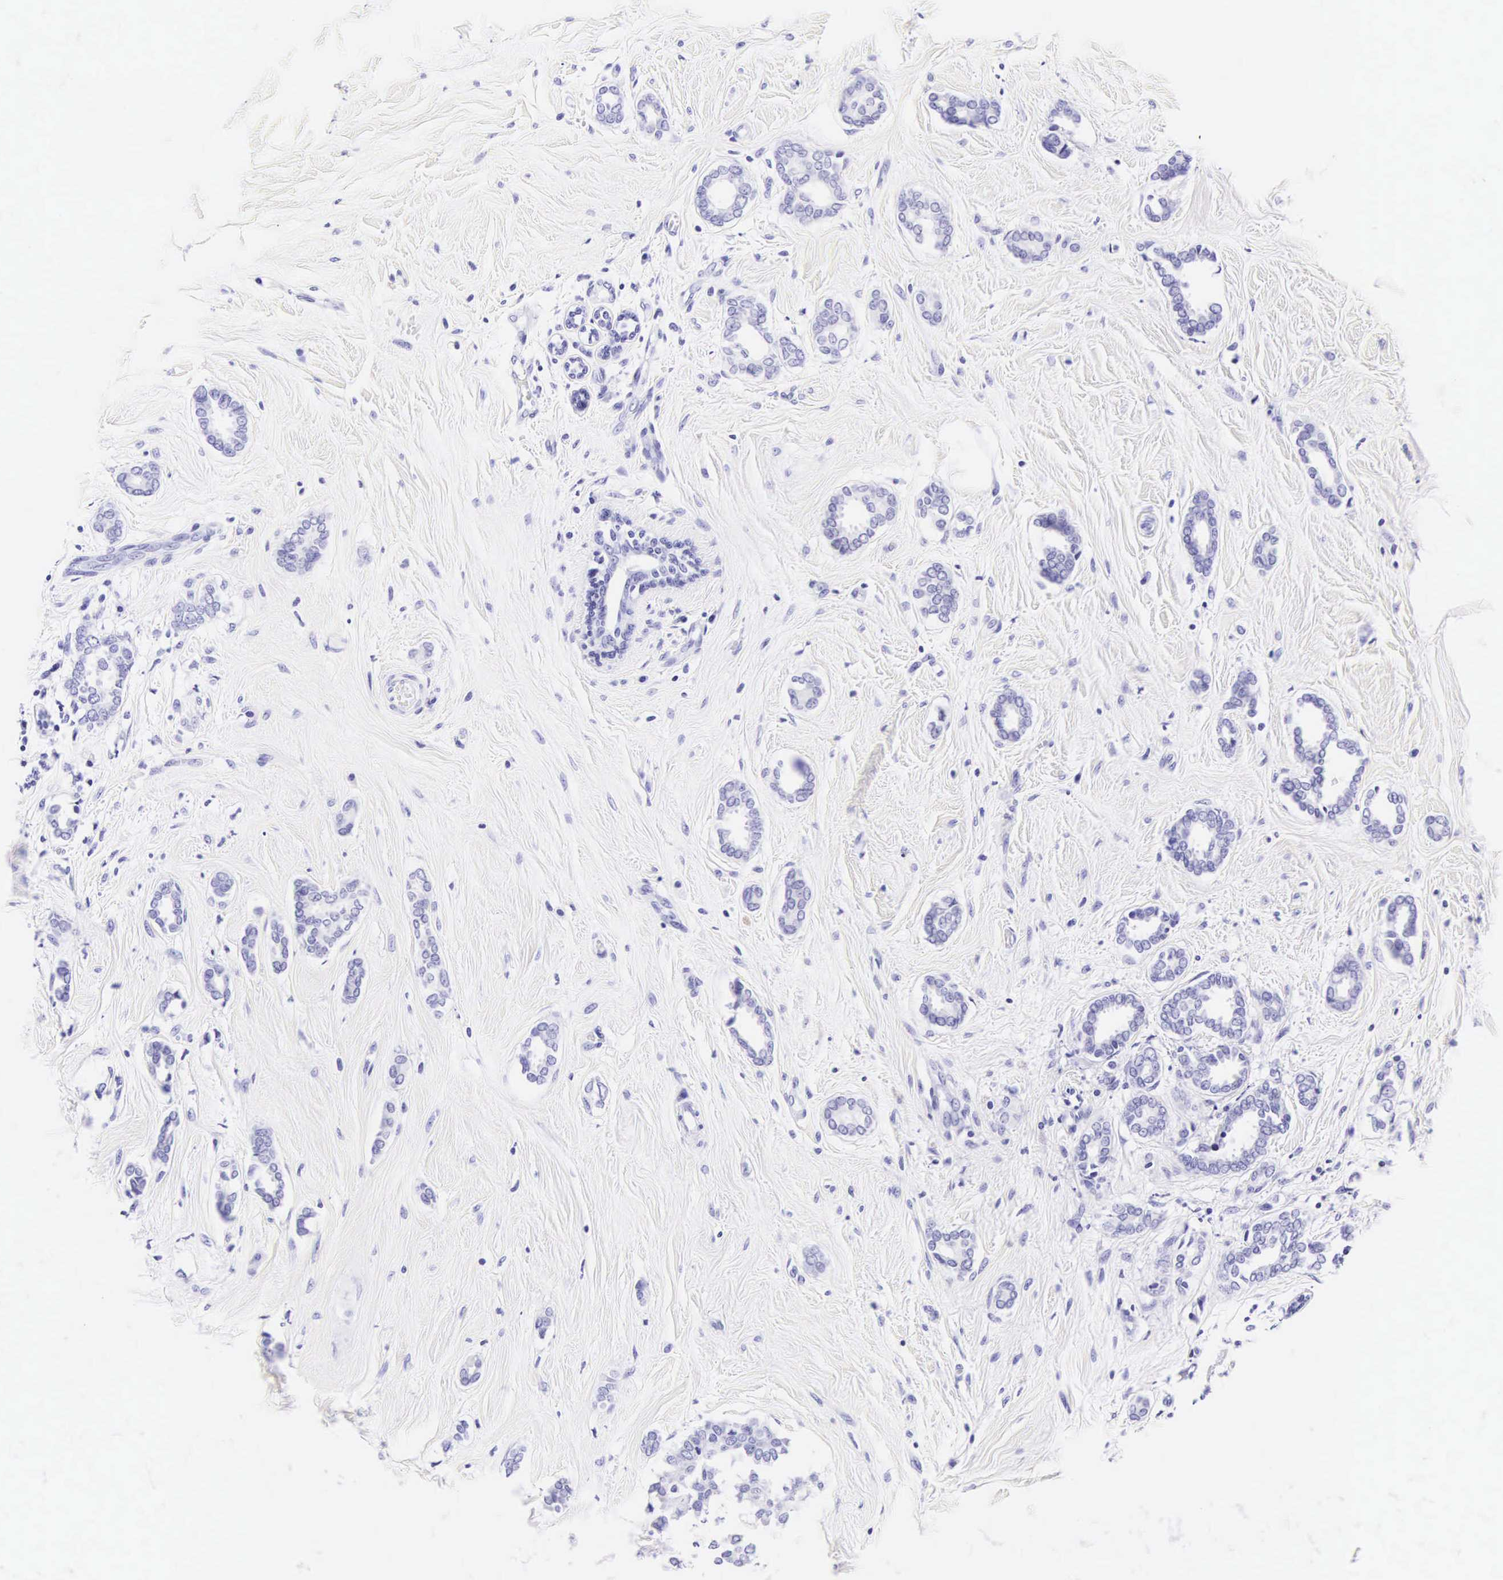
{"staining": {"intensity": "negative", "quantity": "none", "location": "none"}, "tissue": "breast cancer", "cell_type": "Tumor cells", "image_type": "cancer", "snomed": [{"axis": "morphology", "description": "Duct carcinoma"}, {"axis": "topography", "description": "Breast"}], "caption": "High power microscopy photomicrograph of an immunohistochemistry histopathology image of breast cancer, revealing no significant staining in tumor cells. (Brightfield microscopy of DAB immunohistochemistry (IHC) at high magnification).", "gene": "CD1A", "patient": {"sex": "female", "age": 50}}